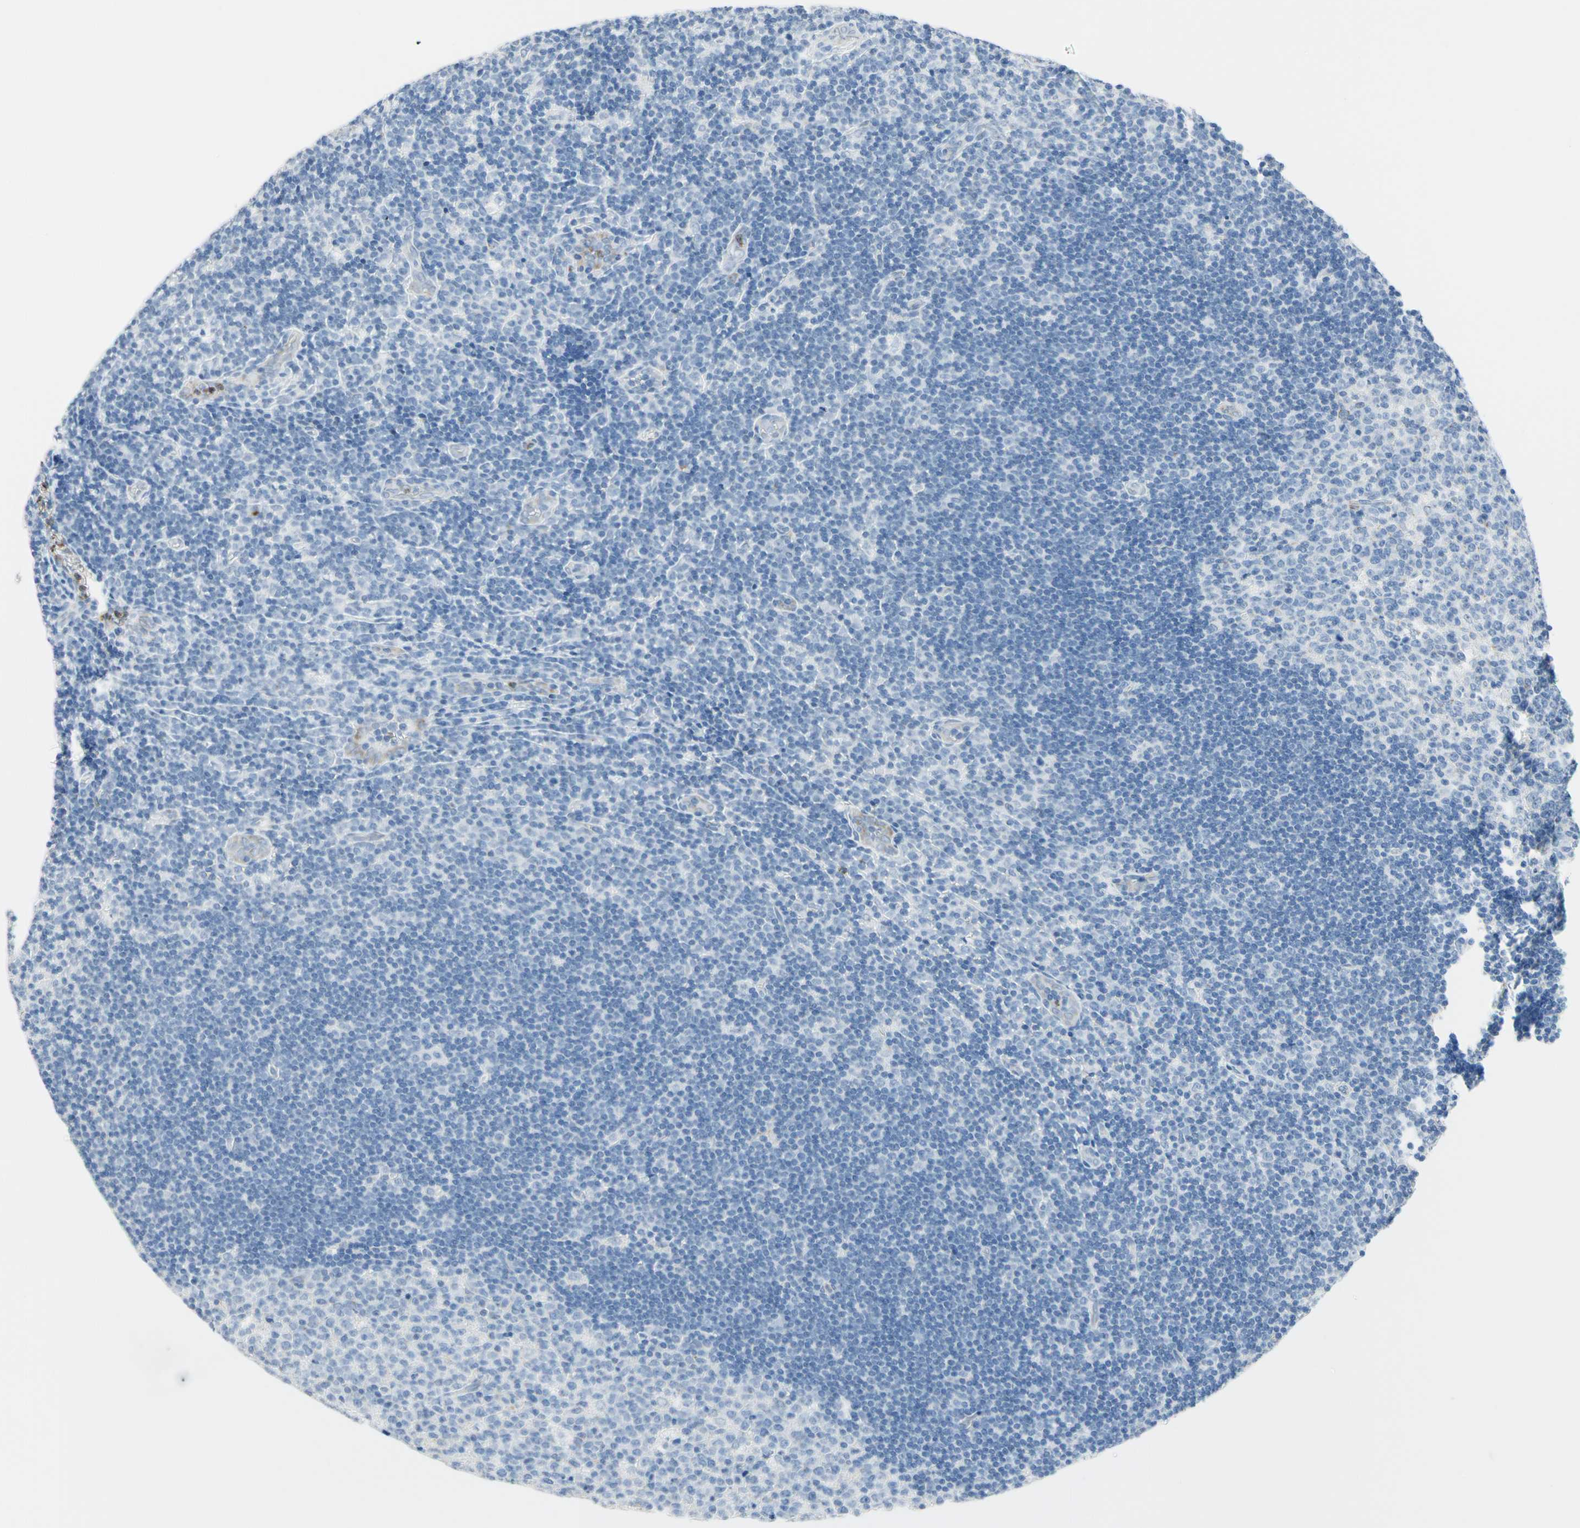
{"staining": {"intensity": "negative", "quantity": "none", "location": "none"}, "tissue": "lymph node", "cell_type": "Germinal center cells", "image_type": "normal", "snomed": [{"axis": "morphology", "description": "Normal tissue, NOS"}, {"axis": "topography", "description": "Lymph node"}, {"axis": "topography", "description": "Salivary gland"}], "caption": "The immunohistochemistry (IHC) micrograph has no significant expression in germinal center cells of lymph node. (IHC, brightfield microscopy, high magnification).", "gene": "CYSLTR1", "patient": {"sex": "male", "age": 8}}